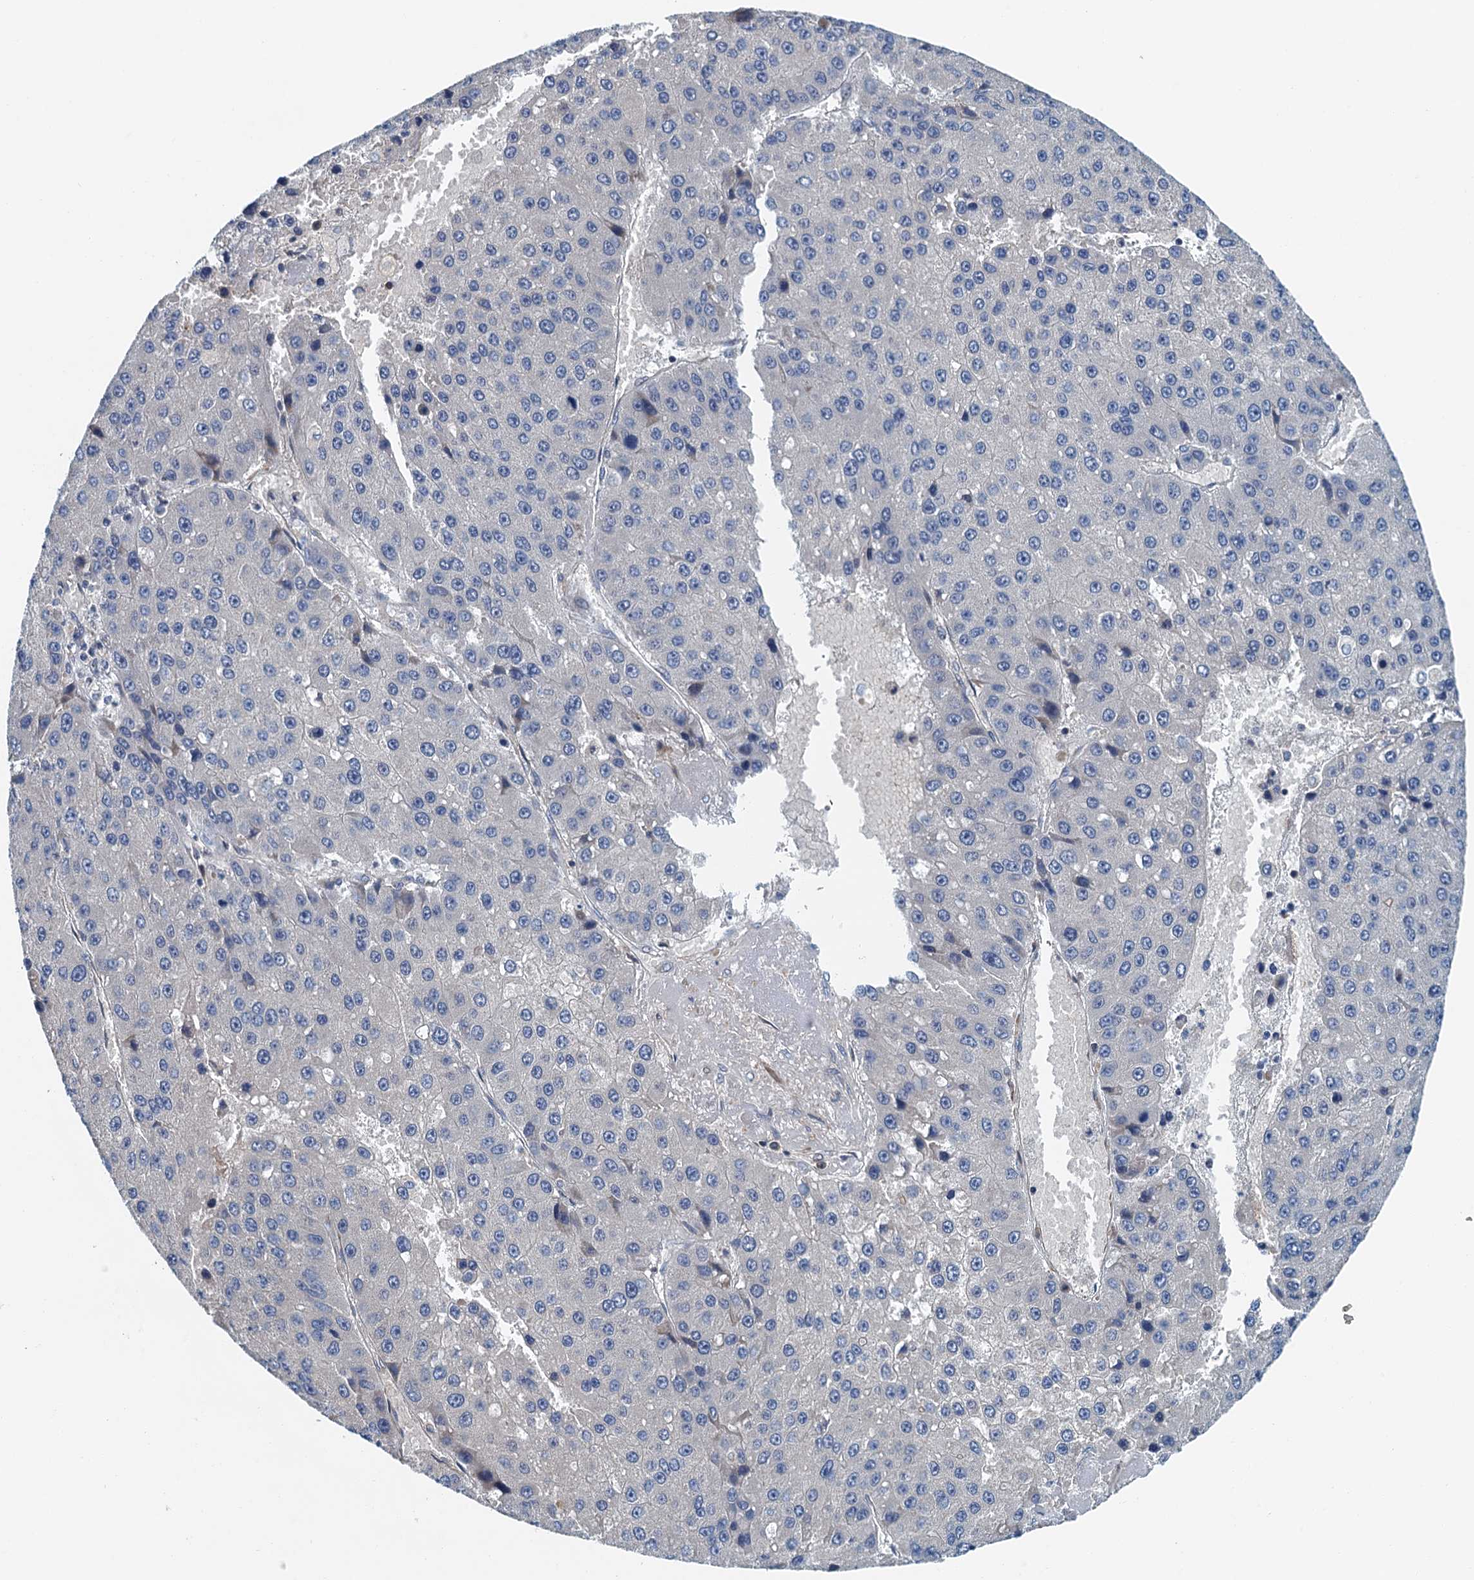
{"staining": {"intensity": "negative", "quantity": "none", "location": "none"}, "tissue": "liver cancer", "cell_type": "Tumor cells", "image_type": "cancer", "snomed": [{"axis": "morphology", "description": "Carcinoma, Hepatocellular, NOS"}, {"axis": "topography", "description": "Liver"}], "caption": "DAB immunohistochemical staining of human liver hepatocellular carcinoma reveals no significant staining in tumor cells.", "gene": "PPP1R14D", "patient": {"sex": "female", "age": 73}}